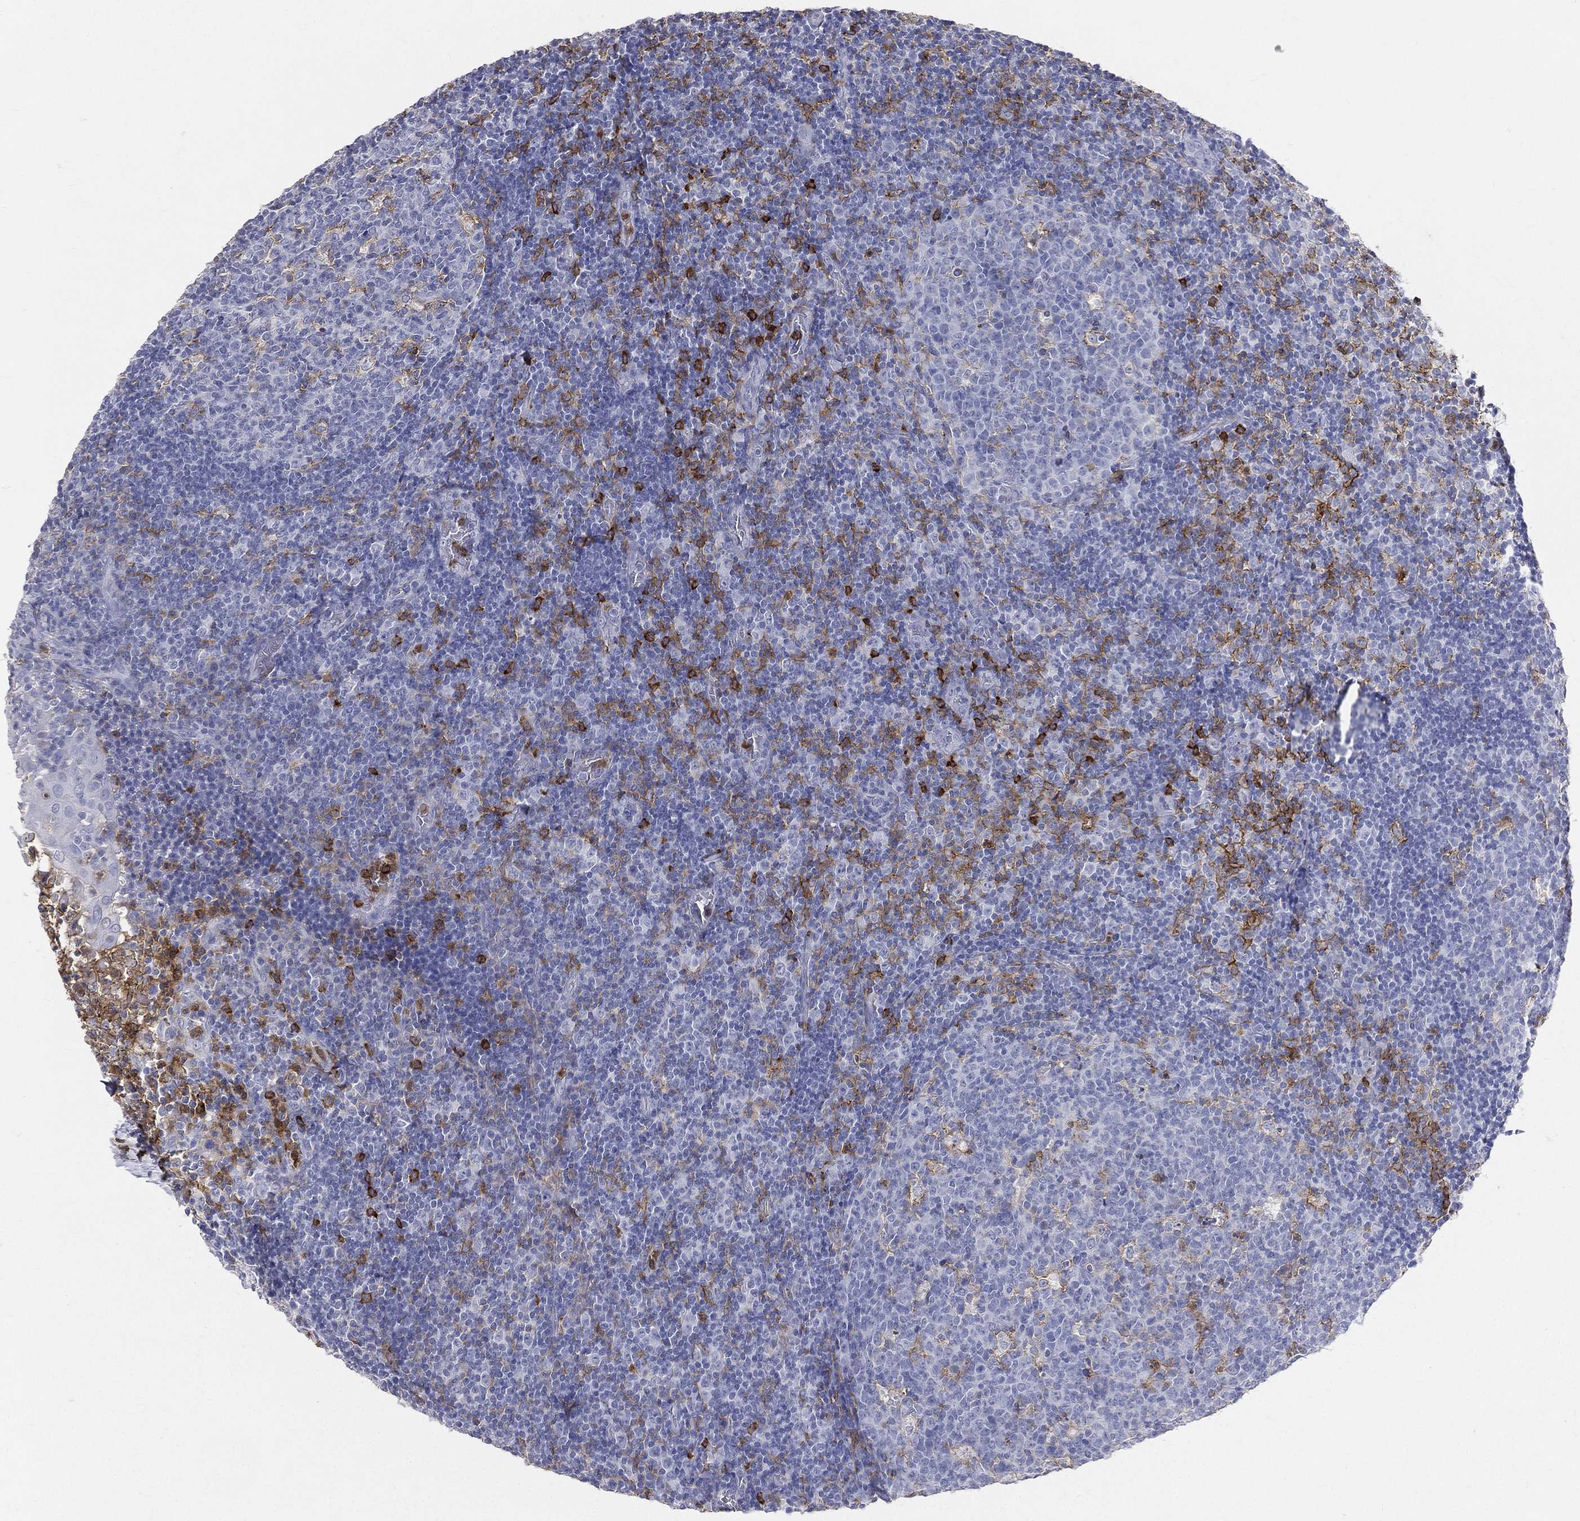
{"staining": {"intensity": "weak", "quantity": "<25%", "location": "cytoplasmic/membranous"}, "tissue": "tonsil", "cell_type": "Germinal center cells", "image_type": "normal", "snomed": [{"axis": "morphology", "description": "Normal tissue, NOS"}, {"axis": "topography", "description": "Tonsil"}], "caption": "This is a image of IHC staining of unremarkable tonsil, which shows no staining in germinal center cells.", "gene": "CD33", "patient": {"sex": "female", "age": 5}}